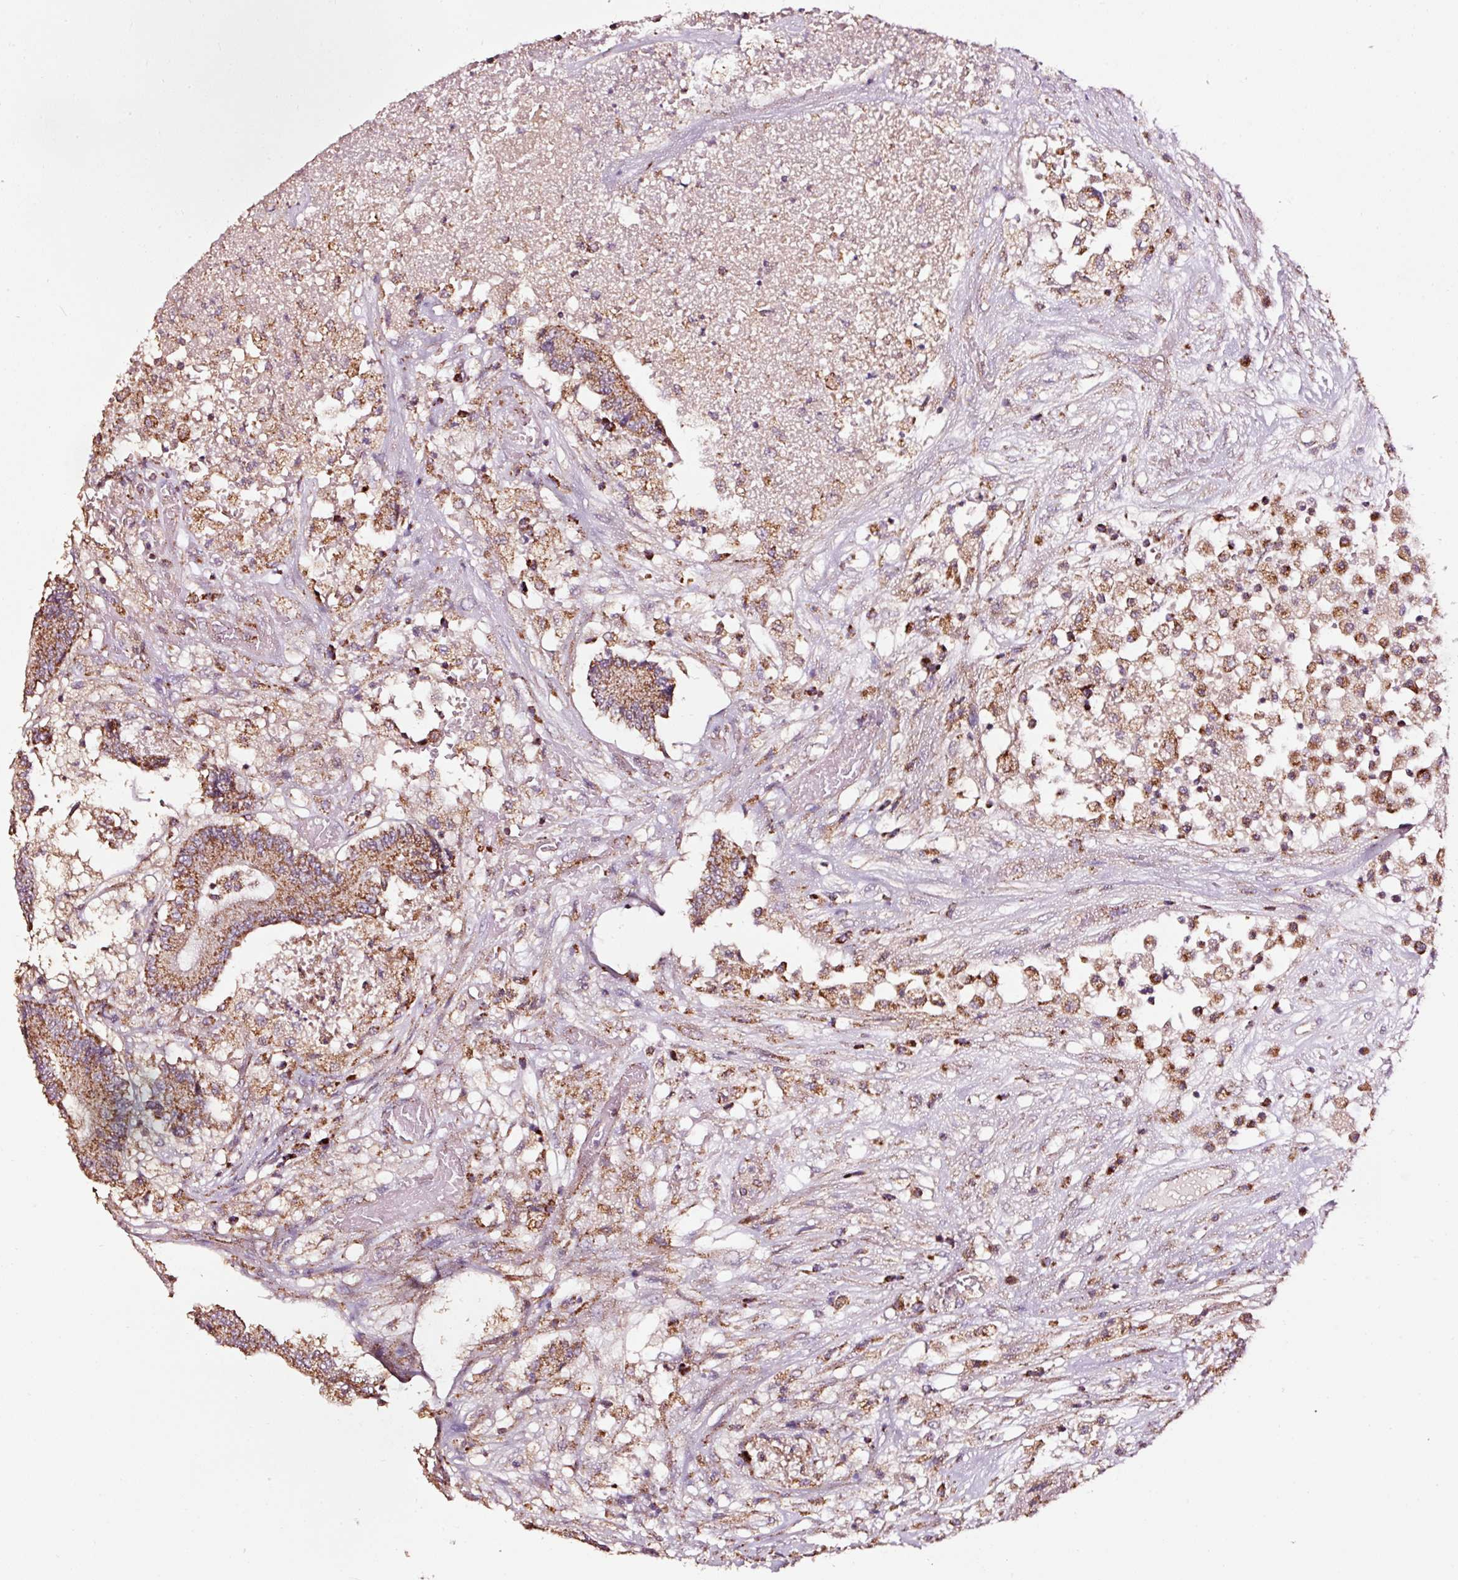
{"staining": {"intensity": "moderate", "quantity": ">75%", "location": "cytoplasmic/membranous"}, "tissue": "colorectal cancer", "cell_type": "Tumor cells", "image_type": "cancer", "snomed": [{"axis": "morphology", "description": "Adenocarcinoma, NOS"}, {"axis": "topography", "description": "Colon"}], "caption": "Immunohistochemical staining of colorectal cancer shows moderate cytoplasmic/membranous protein expression in about >75% of tumor cells.", "gene": "TPM1", "patient": {"sex": "female", "age": 84}}